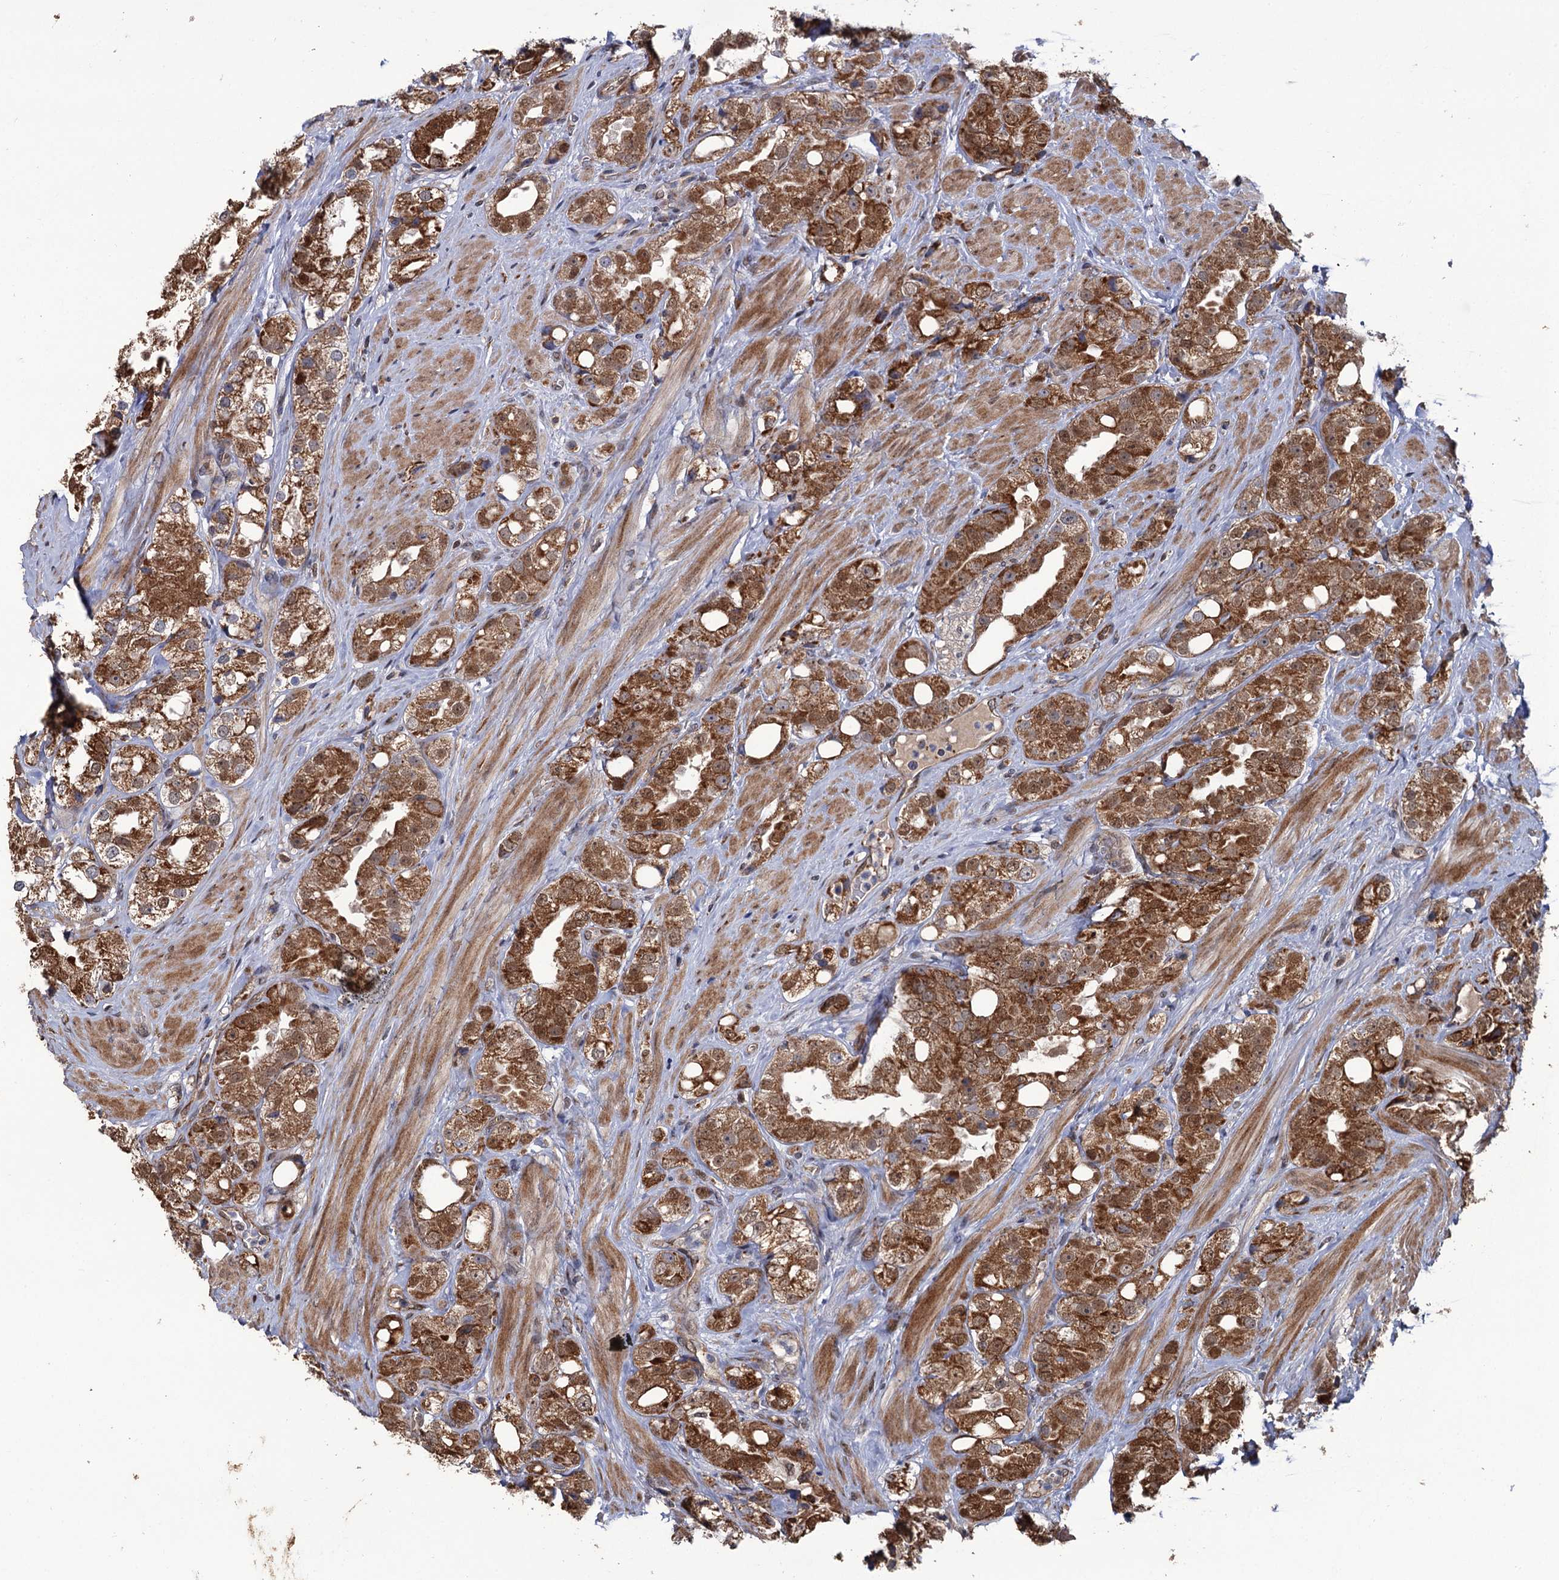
{"staining": {"intensity": "moderate", "quantity": ">75%", "location": "cytoplasmic/membranous,nuclear"}, "tissue": "prostate cancer", "cell_type": "Tumor cells", "image_type": "cancer", "snomed": [{"axis": "morphology", "description": "Adenocarcinoma, NOS"}, {"axis": "topography", "description": "Prostate"}], "caption": "Approximately >75% of tumor cells in prostate cancer reveal moderate cytoplasmic/membranous and nuclear protein expression as visualized by brown immunohistochemical staining.", "gene": "LRRC63", "patient": {"sex": "male", "age": 79}}